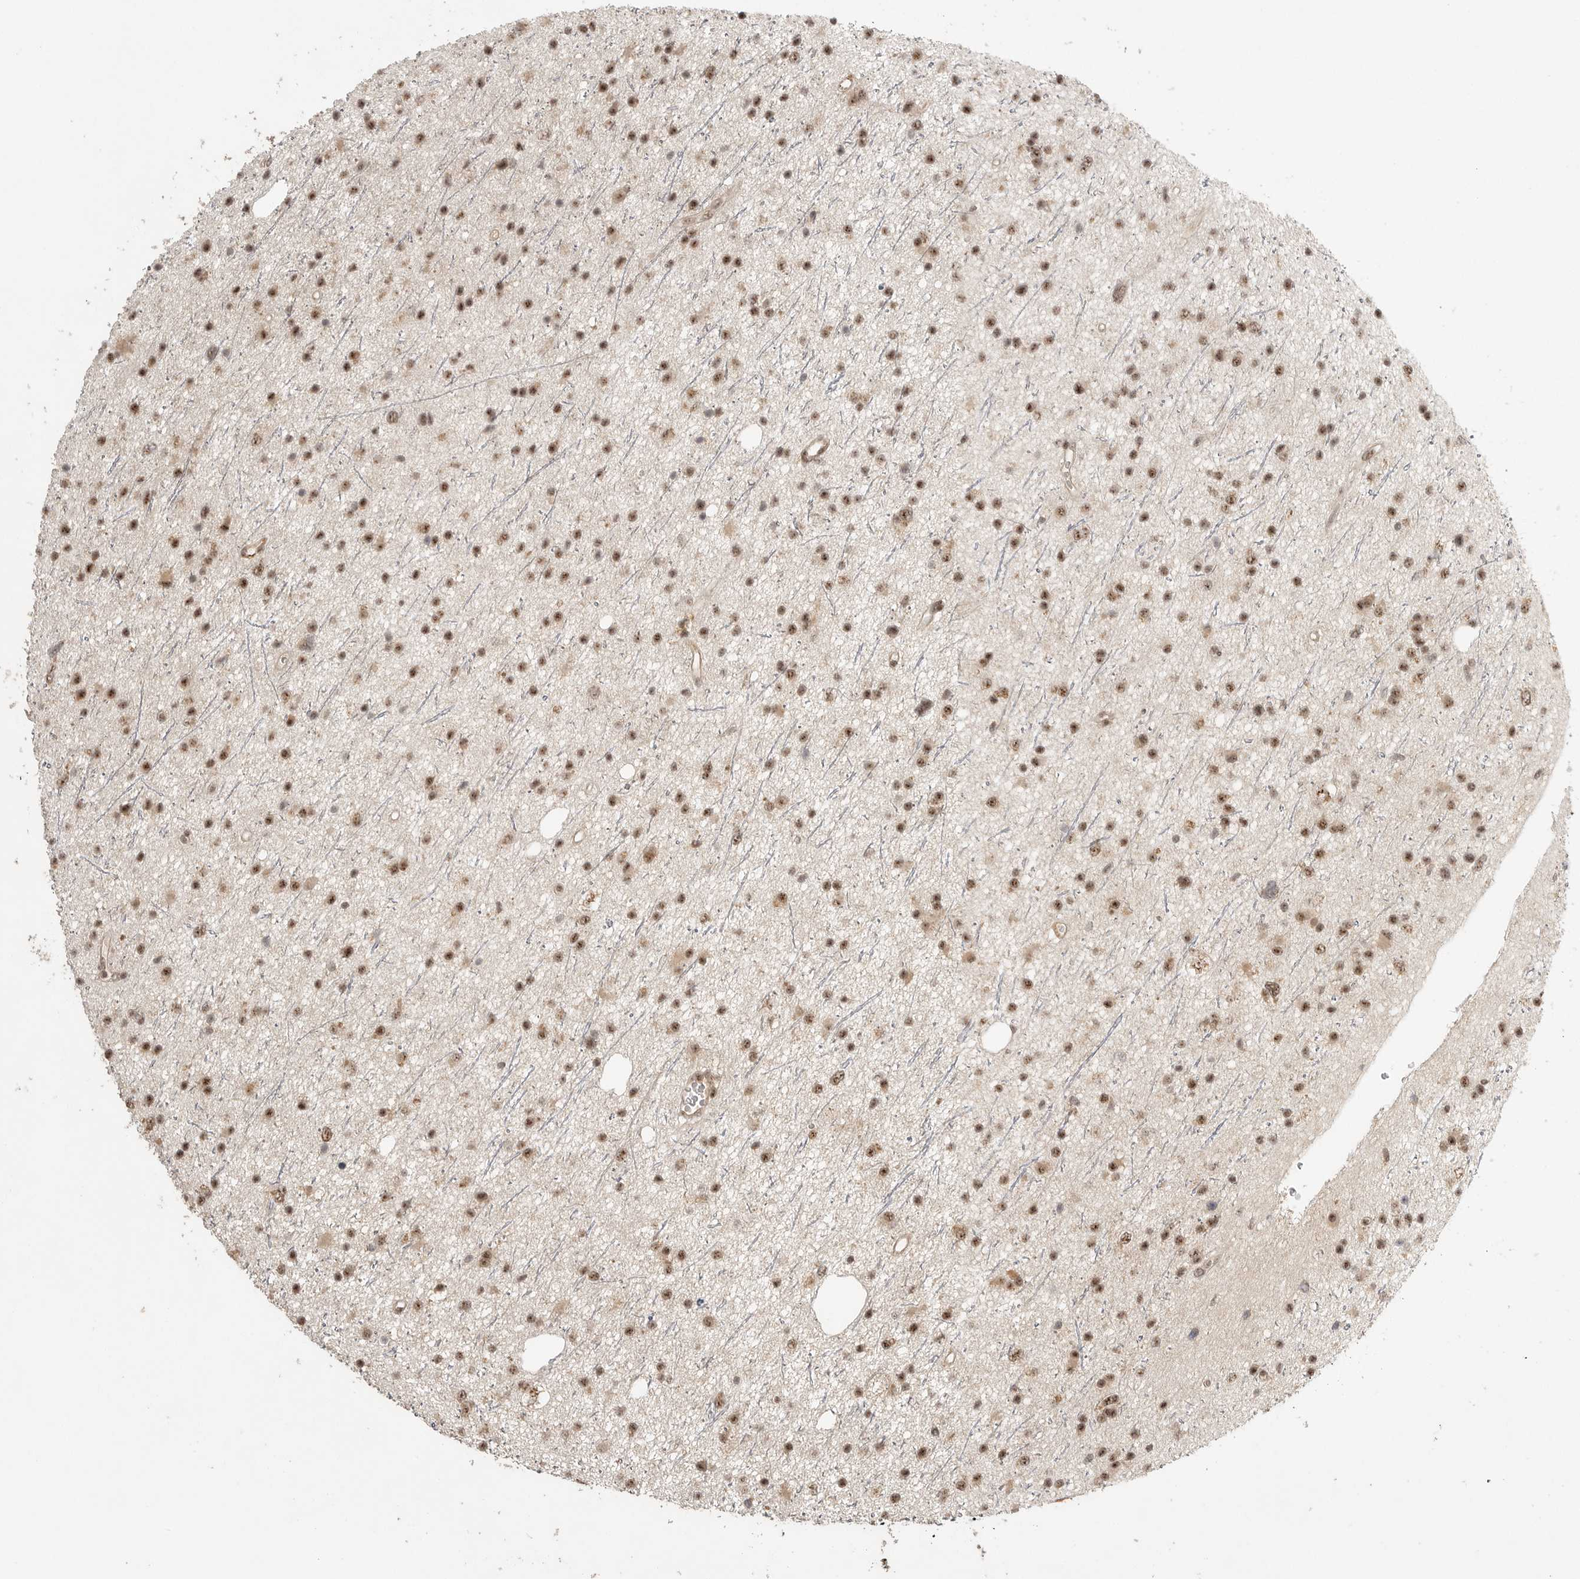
{"staining": {"intensity": "moderate", "quantity": ">75%", "location": "nuclear"}, "tissue": "glioma", "cell_type": "Tumor cells", "image_type": "cancer", "snomed": [{"axis": "morphology", "description": "Glioma, malignant, Low grade"}, {"axis": "topography", "description": "Cerebral cortex"}], "caption": "Immunohistochemistry staining of malignant glioma (low-grade), which exhibits medium levels of moderate nuclear positivity in about >75% of tumor cells indicating moderate nuclear protein expression. The staining was performed using DAB (brown) for protein detection and nuclei were counterstained in hematoxylin (blue).", "gene": "POMP", "patient": {"sex": "female", "age": 39}}